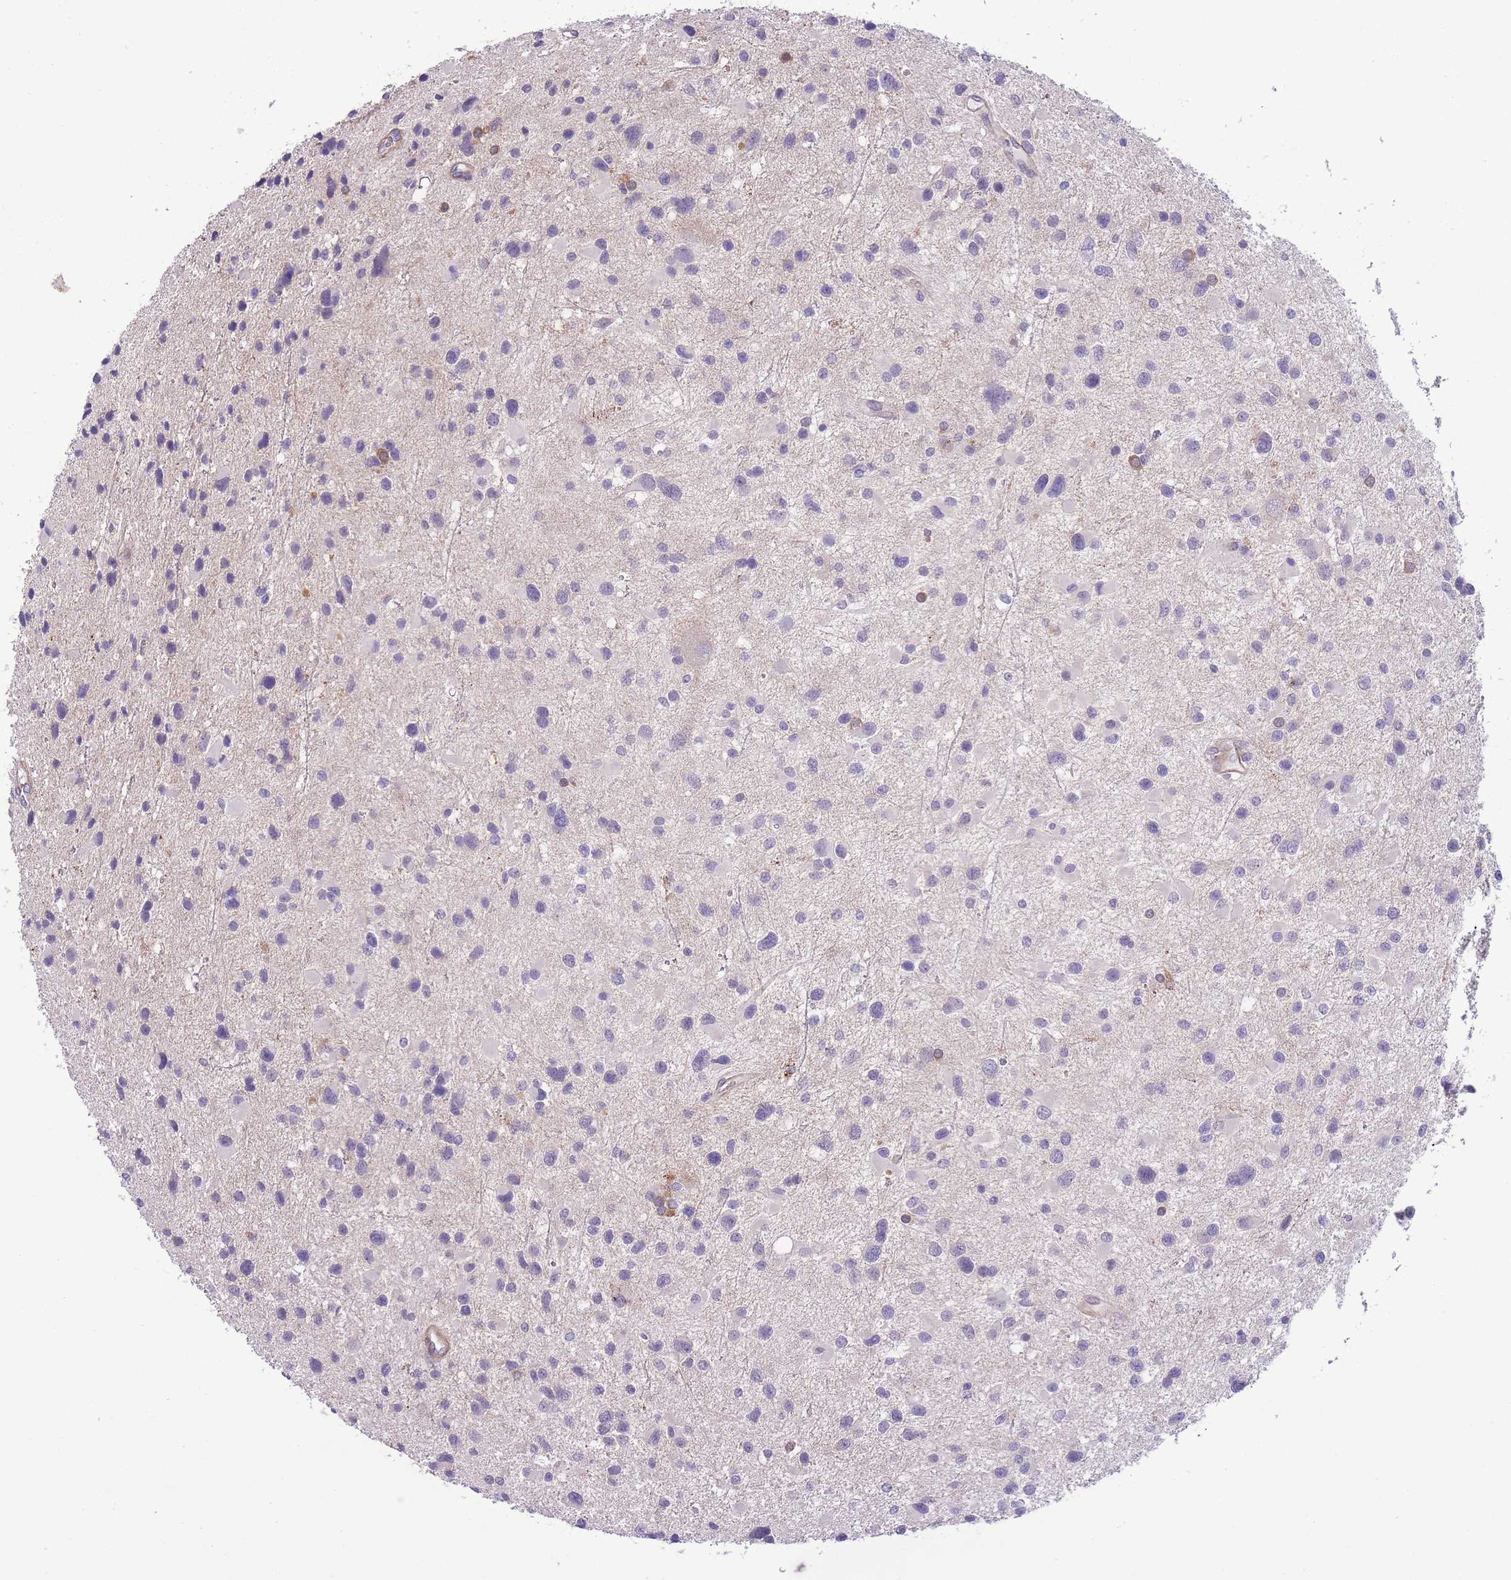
{"staining": {"intensity": "negative", "quantity": "none", "location": "none"}, "tissue": "glioma", "cell_type": "Tumor cells", "image_type": "cancer", "snomed": [{"axis": "morphology", "description": "Glioma, malignant, Low grade"}, {"axis": "topography", "description": "Brain"}], "caption": "Immunohistochemistry image of neoplastic tissue: human low-grade glioma (malignant) stained with DAB displays no significant protein expression in tumor cells.", "gene": "FAM124A", "patient": {"sex": "female", "age": 32}}